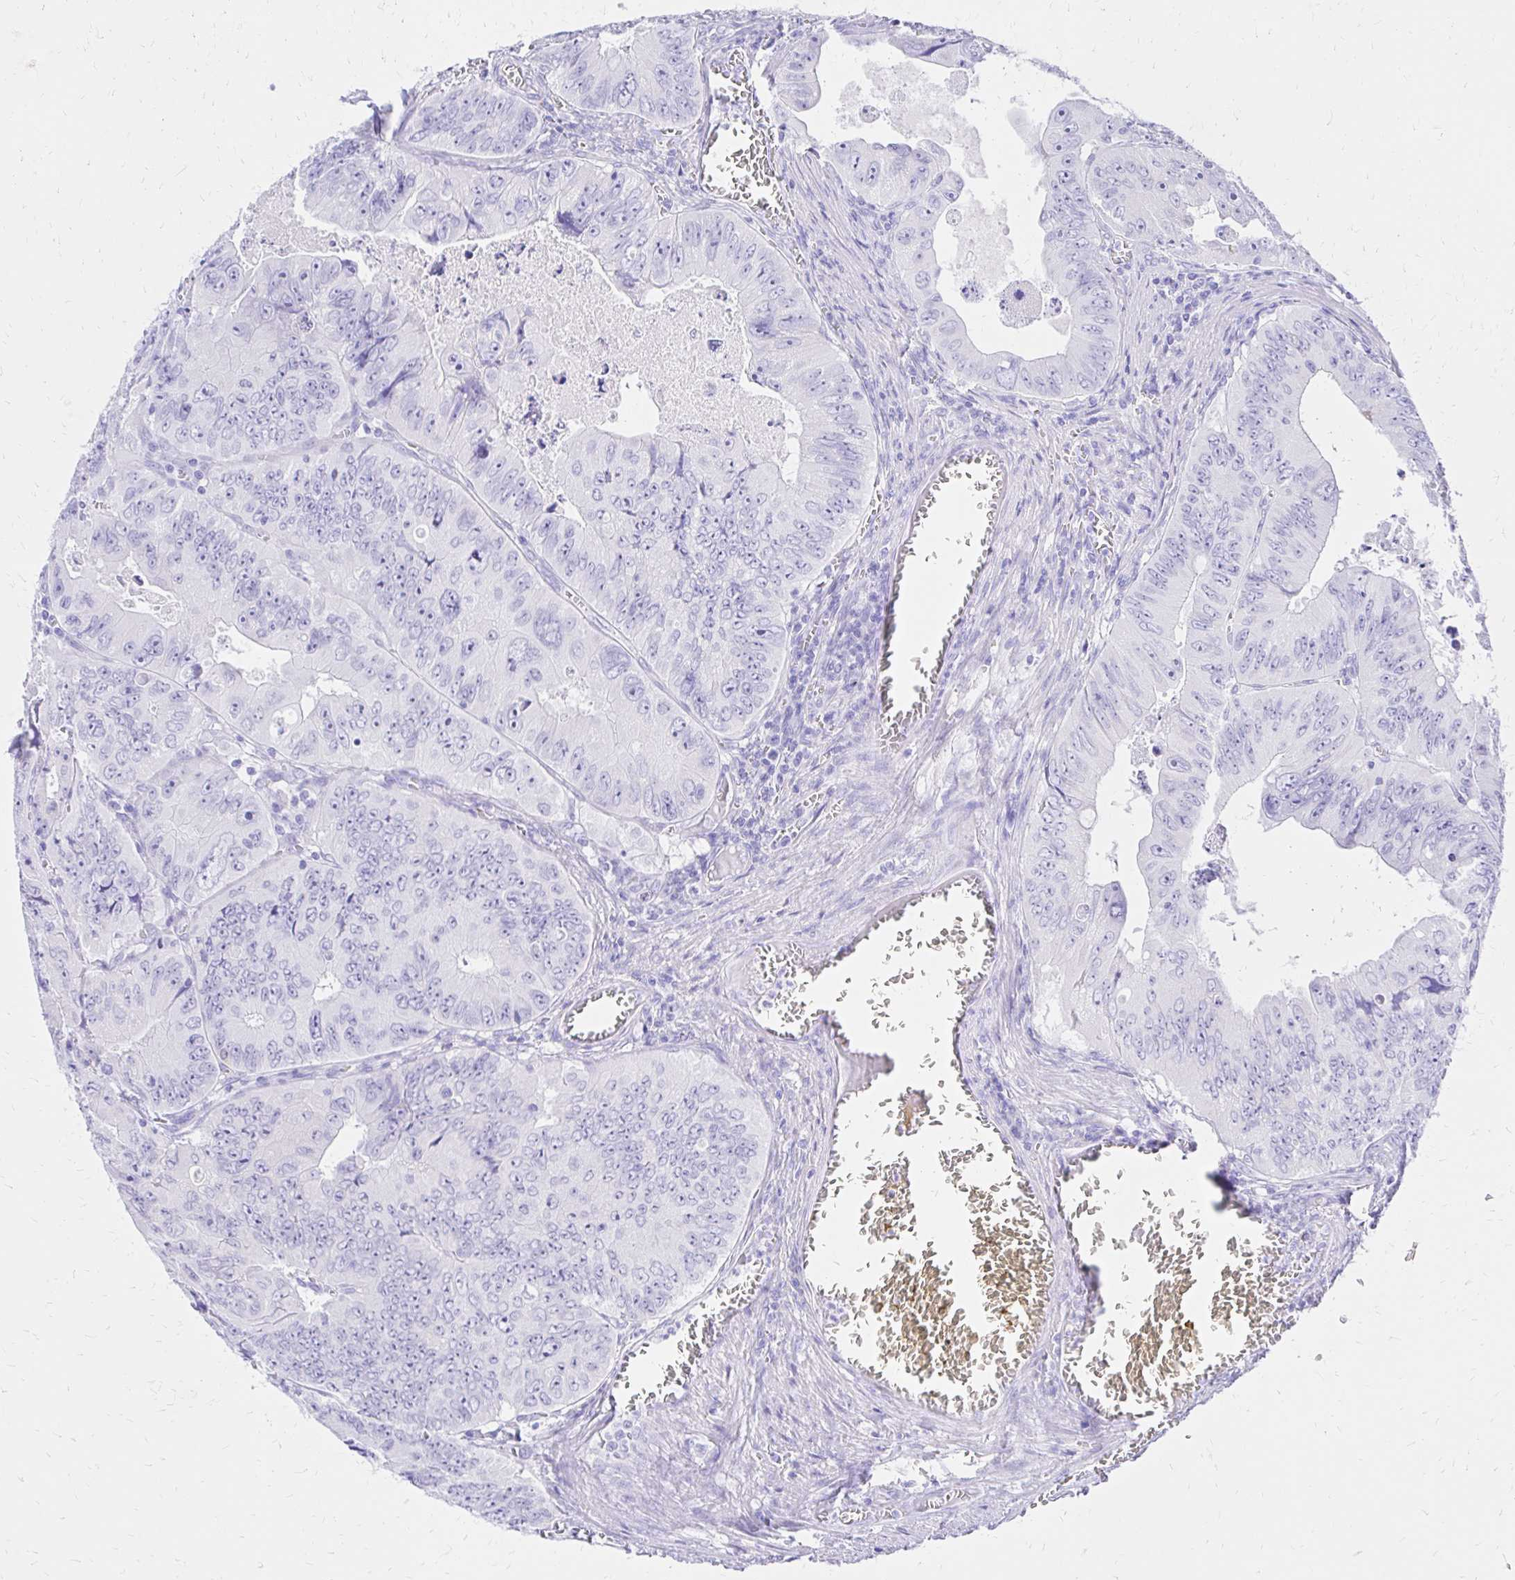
{"staining": {"intensity": "negative", "quantity": "none", "location": "none"}, "tissue": "colorectal cancer", "cell_type": "Tumor cells", "image_type": "cancer", "snomed": [{"axis": "morphology", "description": "Adenocarcinoma, NOS"}, {"axis": "topography", "description": "Colon"}], "caption": "Immunohistochemical staining of human colorectal cancer (adenocarcinoma) exhibits no significant positivity in tumor cells. Brightfield microscopy of immunohistochemistry stained with DAB (brown) and hematoxylin (blue), captured at high magnification.", "gene": "S100G", "patient": {"sex": "female", "age": 84}}